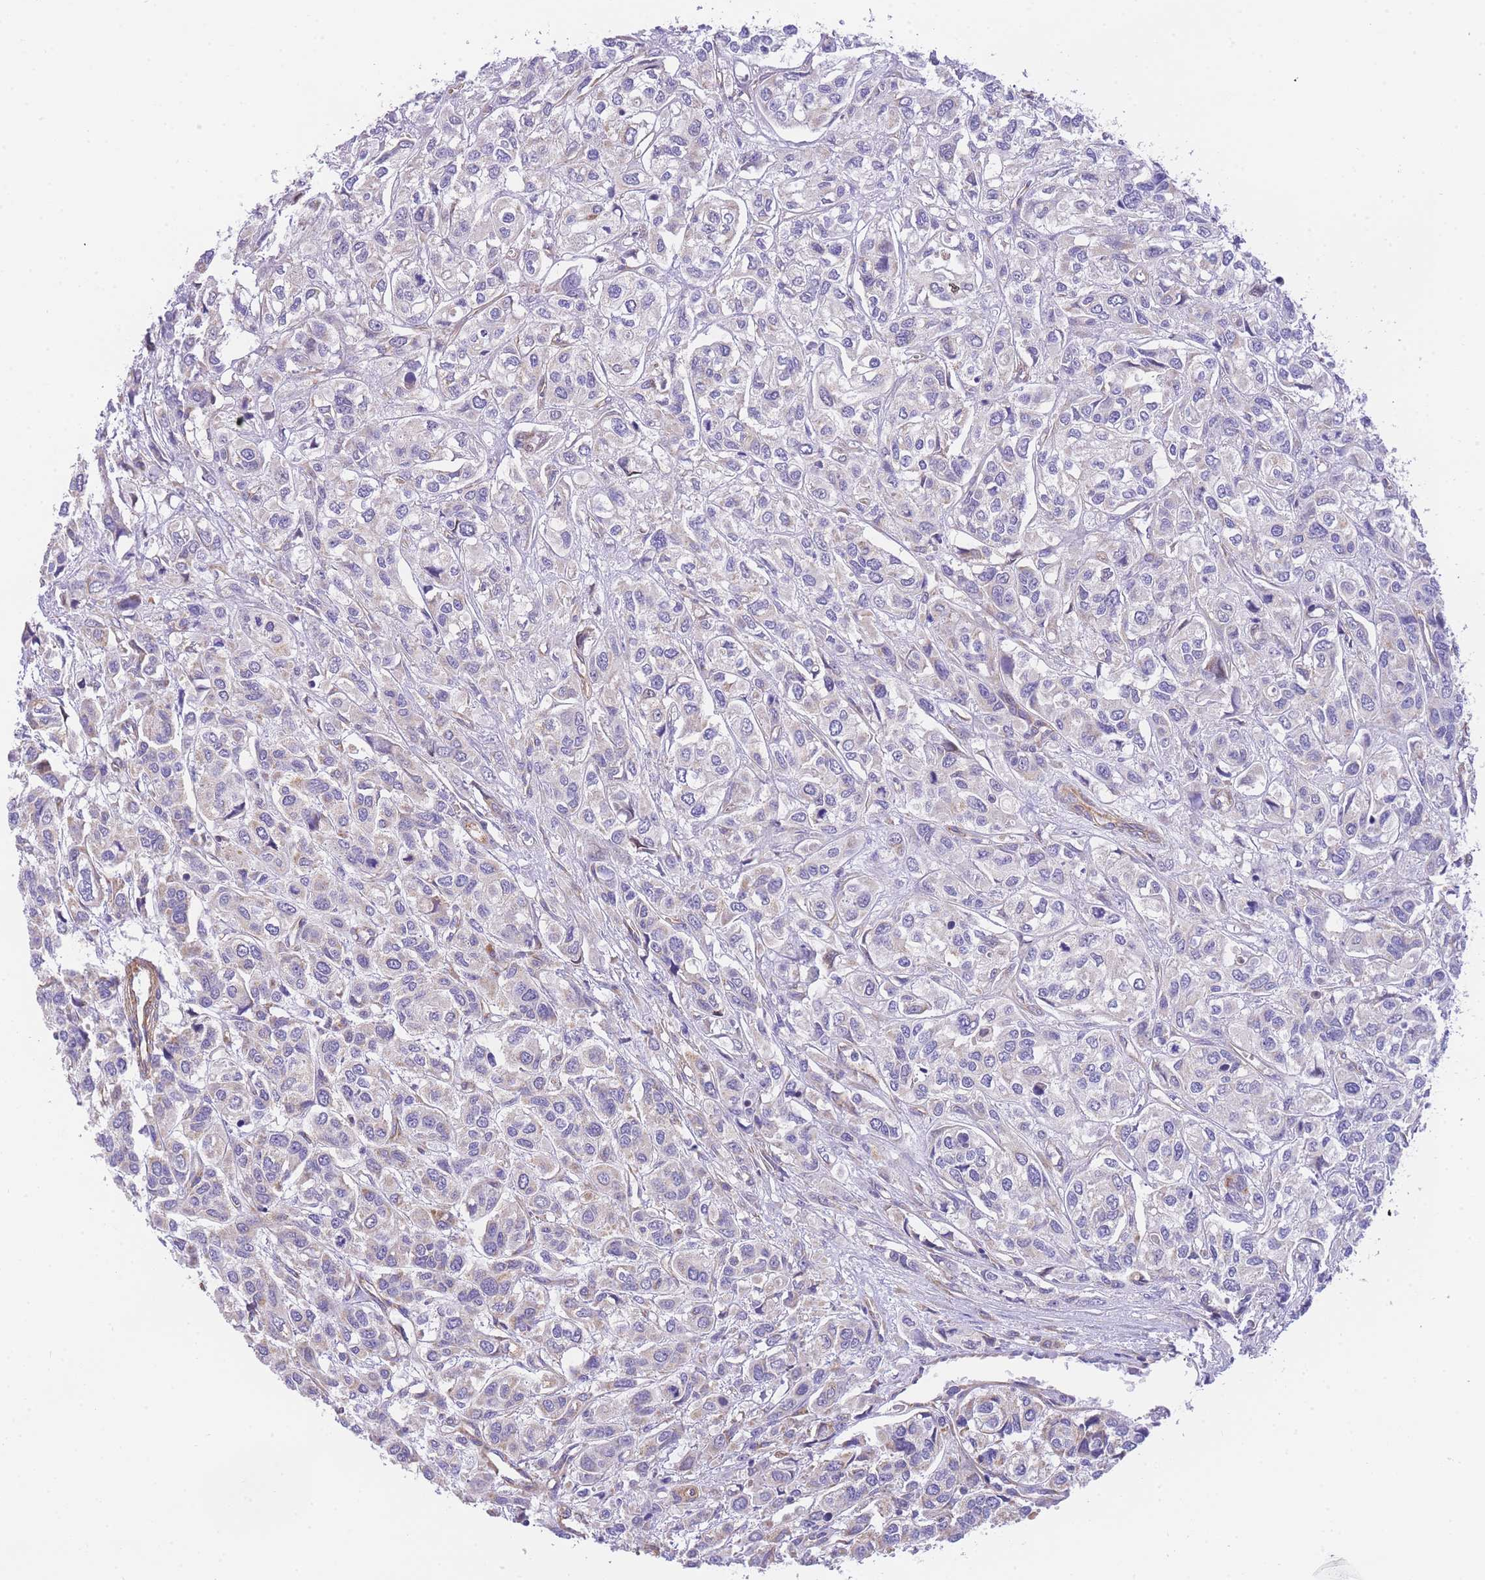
{"staining": {"intensity": "negative", "quantity": "none", "location": "none"}, "tissue": "urothelial cancer", "cell_type": "Tumor cells", "image_type": "cancer", "snomed": [{"axis": "morphology", "description": "Urothelial carcinoma, High grade"}, {"axis": "topography", "description": "Urinary bladder"}], "caption": "Tumor cells are negative for brown protein staining in urothelial cancer.", "gene": "MTRES1", "patient": {"sex": "male", "age": 67}}